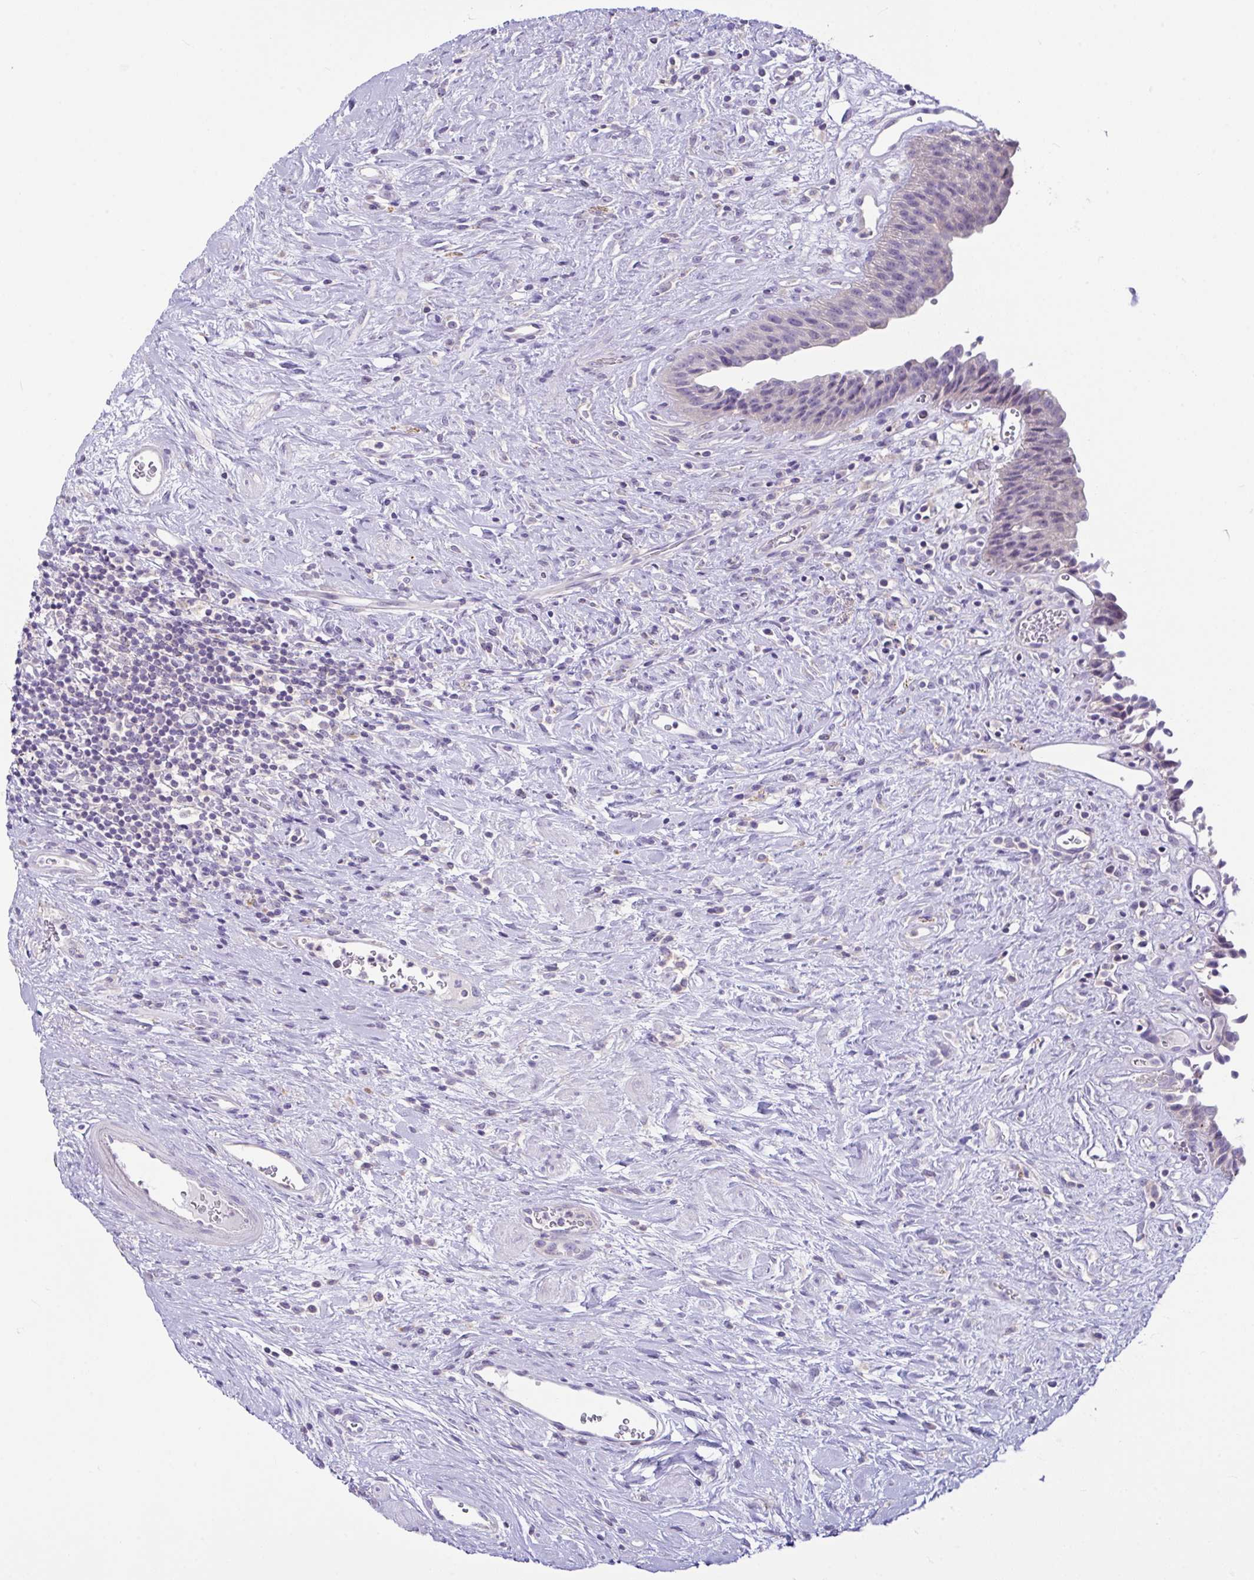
{"staining": {"intensity": "weak", "quantity": "<25%", "location": "cytoplasmic/membranous"}, "tissue": "urinary bladder", "cell_type": "Urothelial cells", "image_type": "normal", "snomed": [{"axis": "morphology", "description": "Normal tissue, NOS"}, {"axis": "topography", "description": "Urinary bladder"}], "caption": "High power microscopy histopathology image of an IHC photomicrograph of benign urinary bladder, revealing no significant positivity in urothelial cells.", "gene": "D2HGDH", "patient": {"sex": "female", "age": 56}}